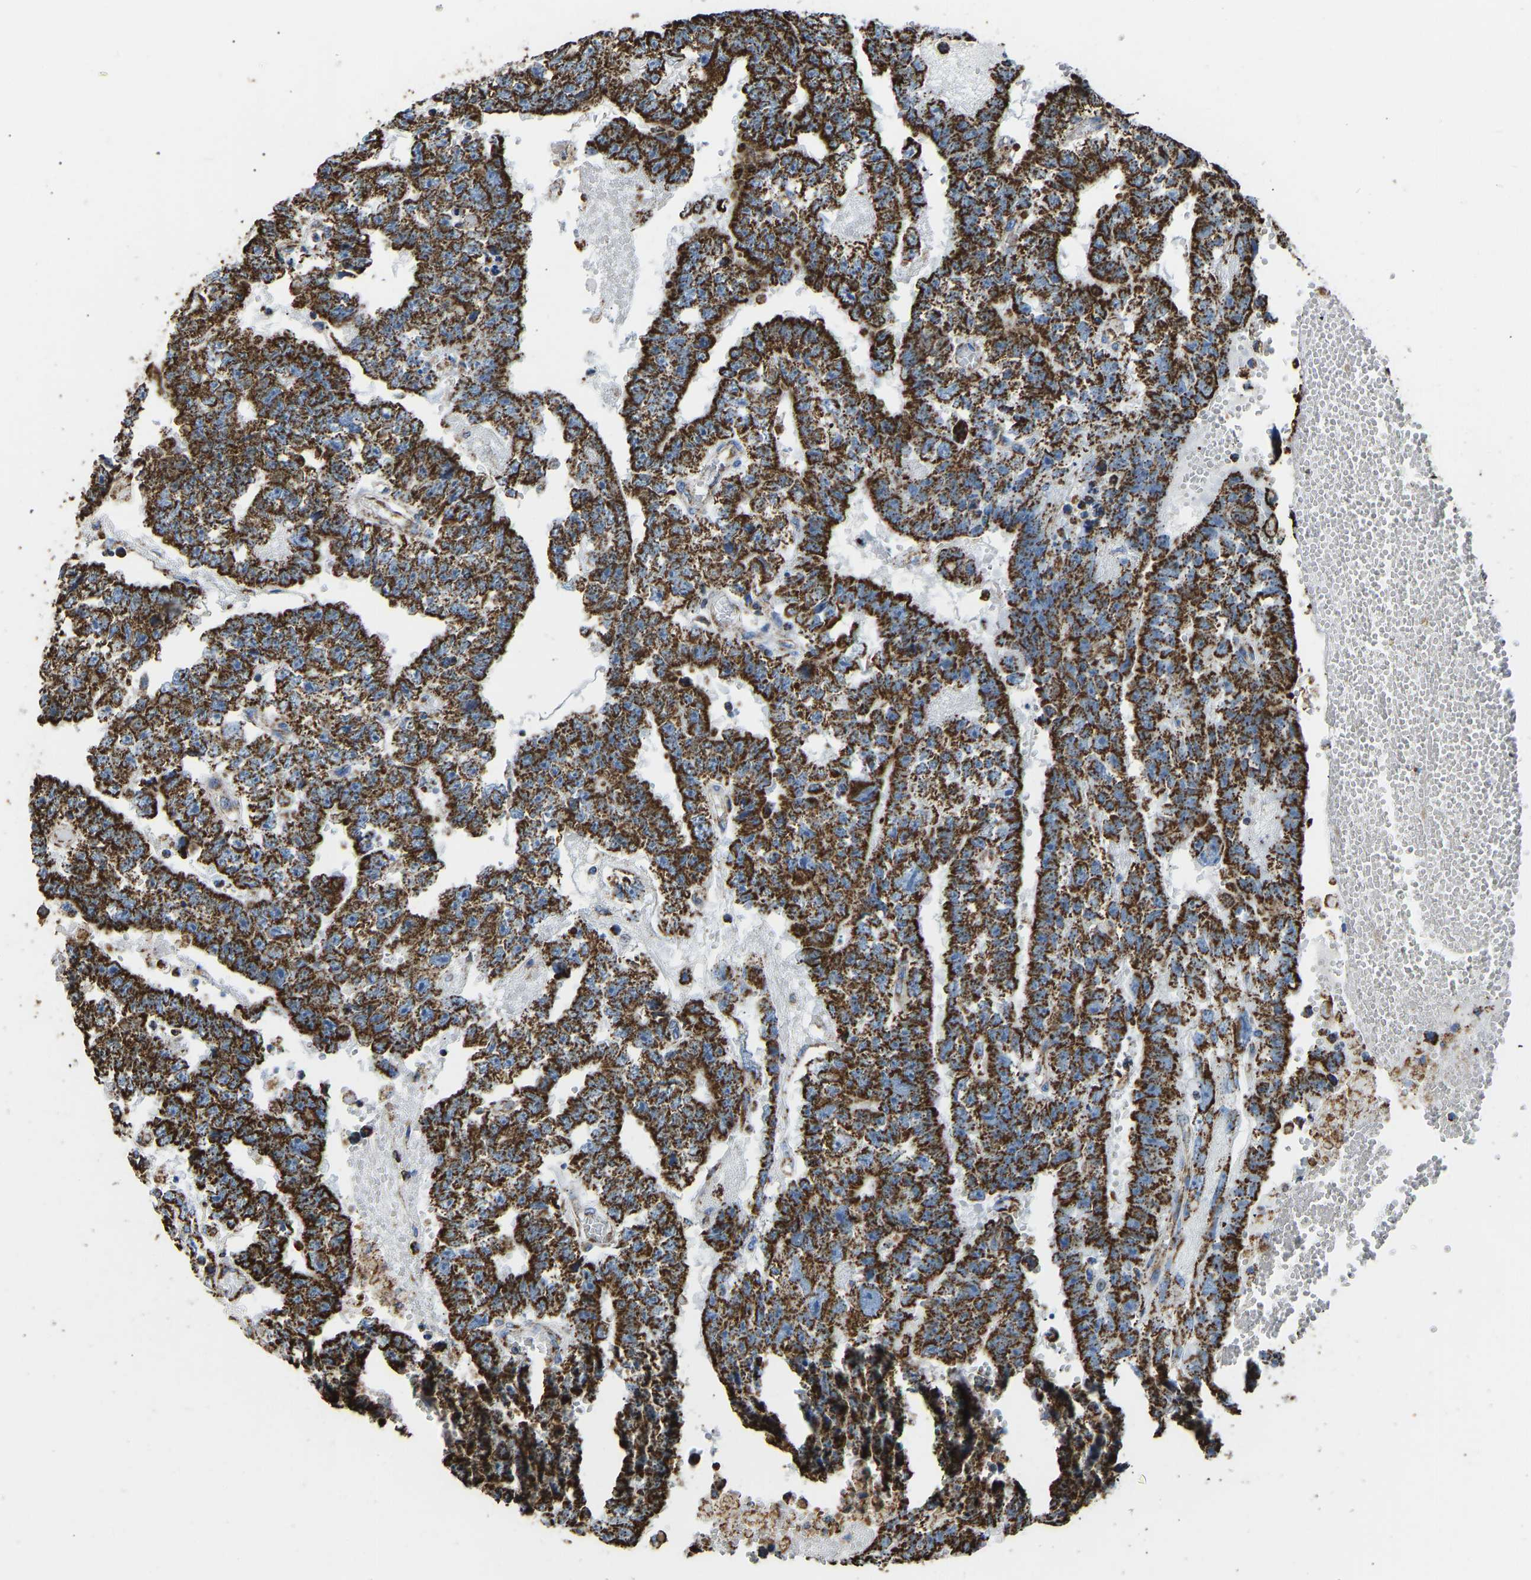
{"staining": {"intensity": "strong", "quantity": ">75%", "location": "cytoplasmic/membranous"}, "tissue": "testis cancer", "cell_type": "Tumor cells", "image_type": "cancer", "snomed": [{"axis": "morphology", "description": "Carcinoma, Embryonal, NOS"}, {"axis": "topography", "description": "Testis"}], "caption": "This photomicrograph demonstrates IHC staining of human testis embryonal carcinoma, with high strong cytoplasmic/membranous staining in approximately >75% of tumor cells.", "gene": "IRX6", "patient": {"sex": "male", "age": 25}}